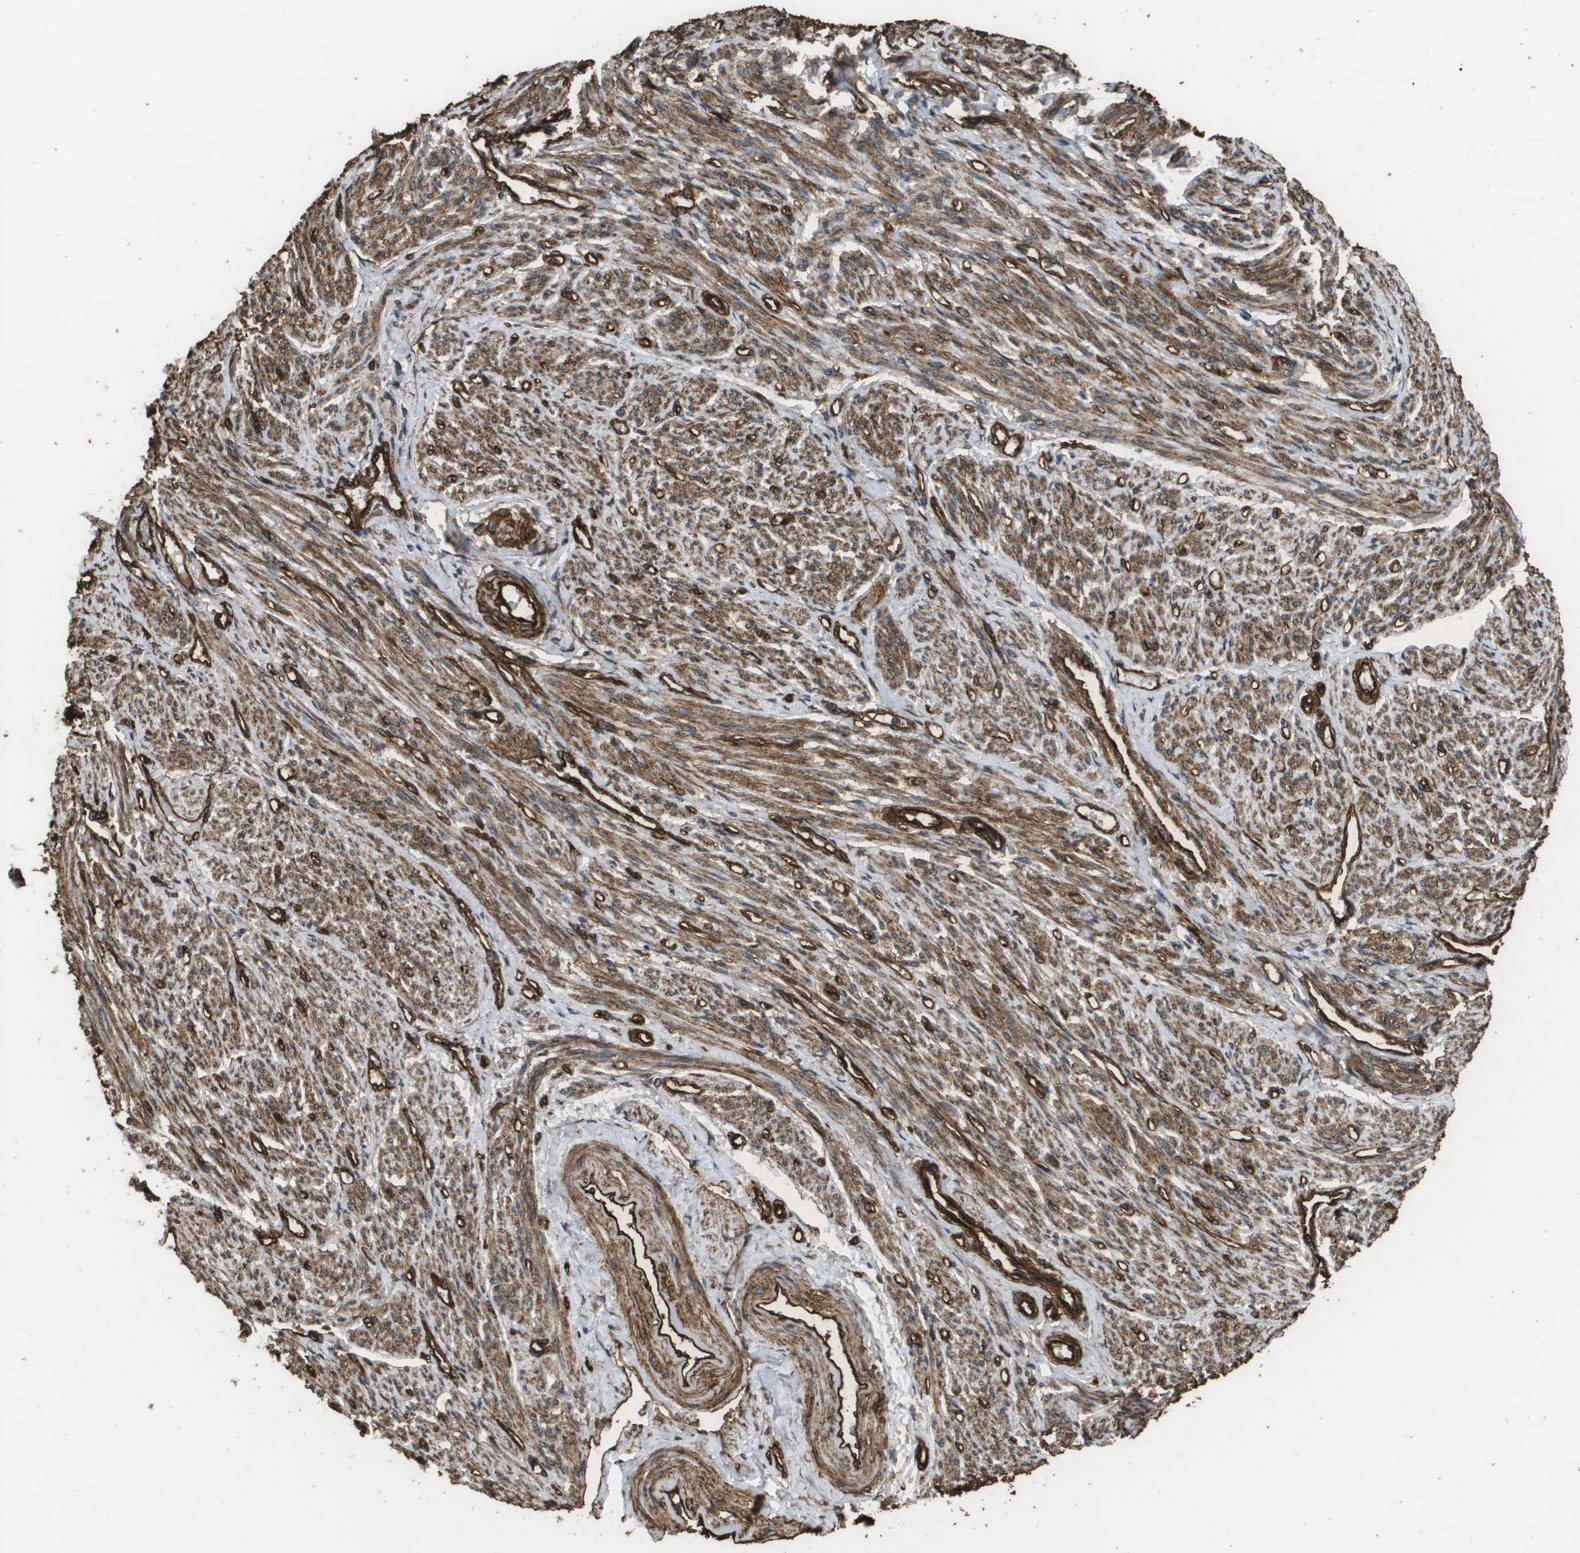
{"staining": {"intensity": "strong", "quantity": ">75%", "location": "cytoplasmic/membranous"}, "tissue": "smooth muscle", "cell_type": "Smooth muscle cells", "image_type": "normal", "snomed": [{"axis": "morphology", "description": "Normal tissue, NOS"}, {"axis": "topography", "description": "Smooth muscle"}], "caption": "Approximately >75% of smooth muscle cells in benign smooth muscle show strong cytoplasmic/membranous protein staining as visualized by brown immunohistochemical staining.", "gene": "AAMP", "patient": {"sex": "female", "age": 65}}